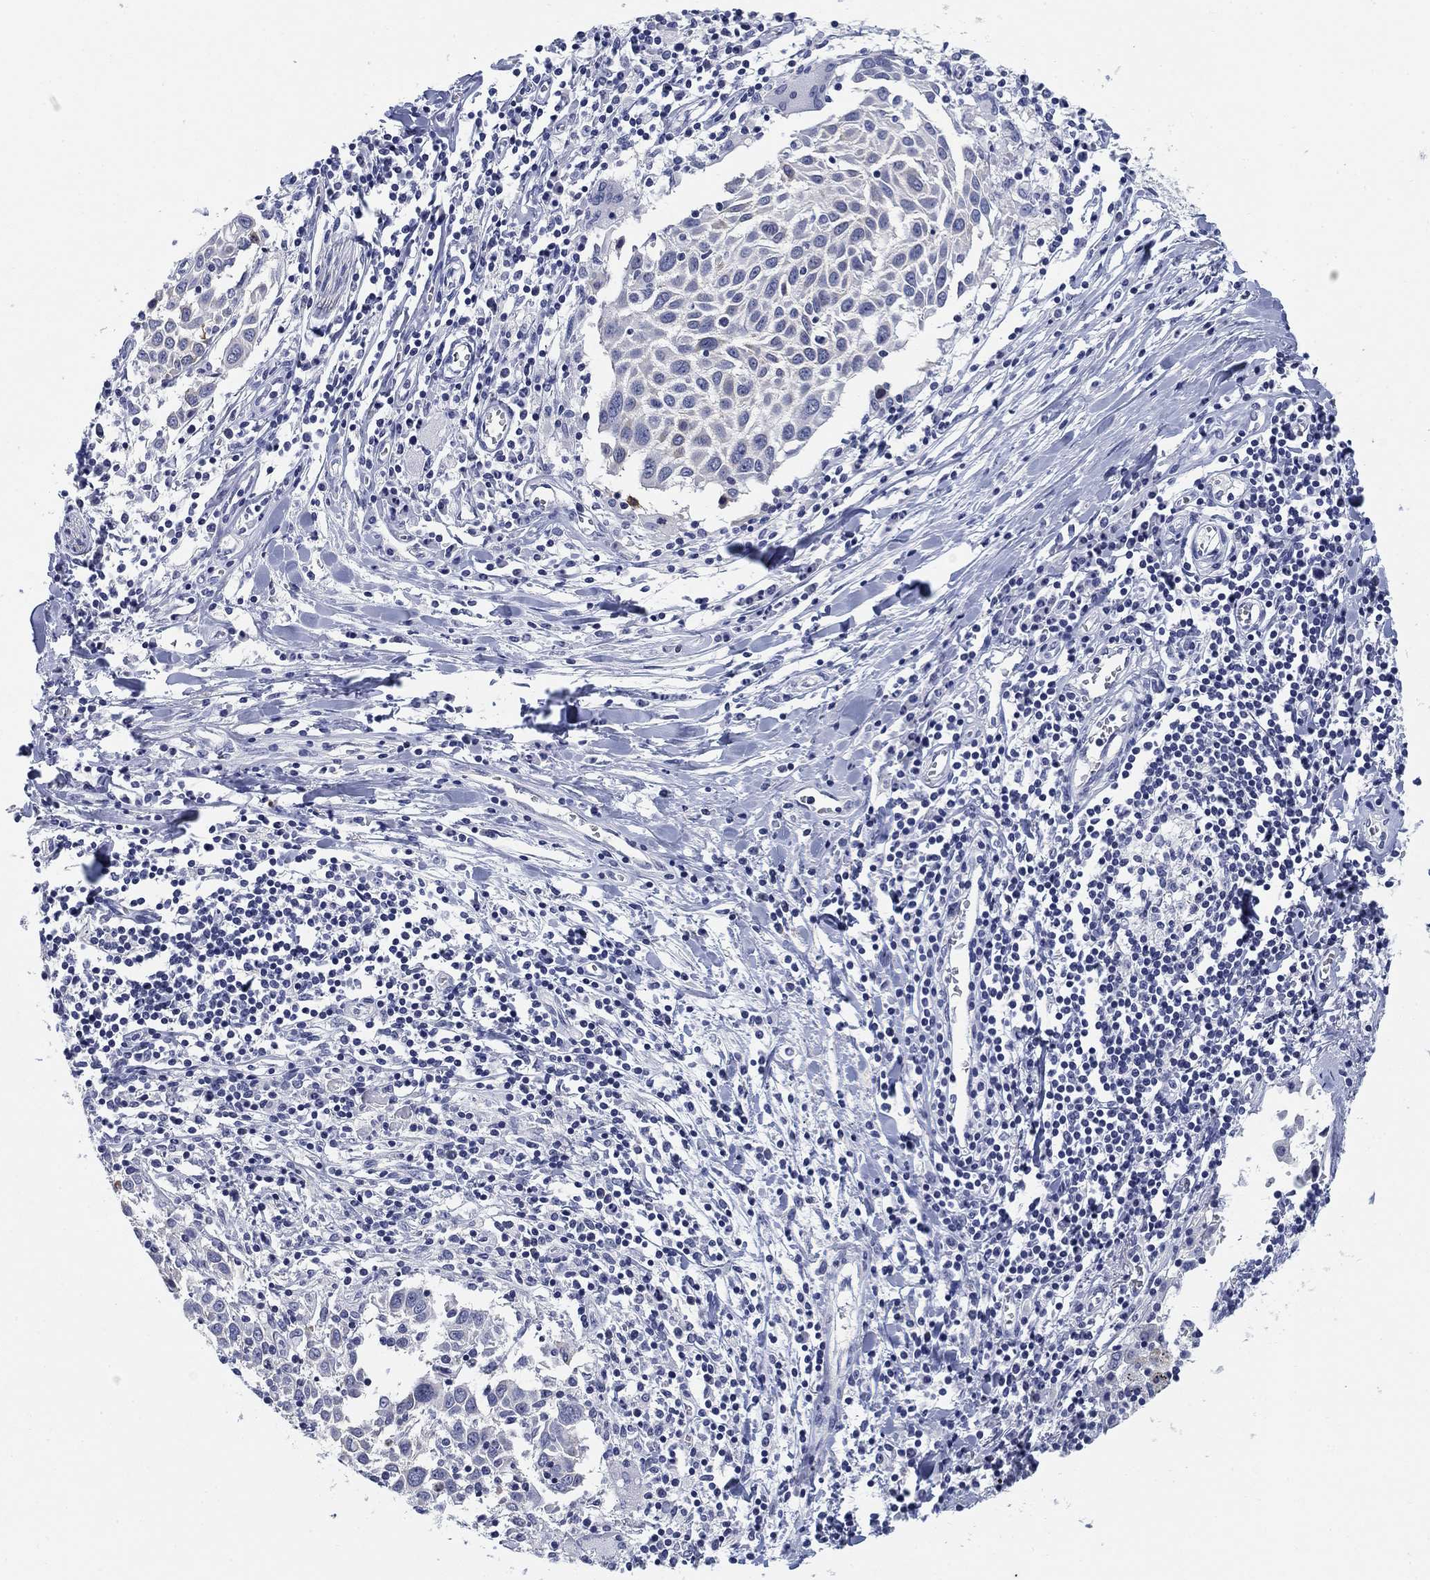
{"staining": {"intensity": "negative", "quantity": "none", "location": "none"}, "tissue": "lung cancer", "cell_type": "Tumor cells", "image_type": "cancer", "snomed": [{"axis": "morphology", "description": "Squamous cell carcinoma, NOS"}, {"axis": "topography", "description": "Lung"}], "caption": "An image of human lung squamous cell carcinoma is negative for staining in tumor cells.", "gene": "CLUL1", "patient": {"sex": "male", "age": 57}}